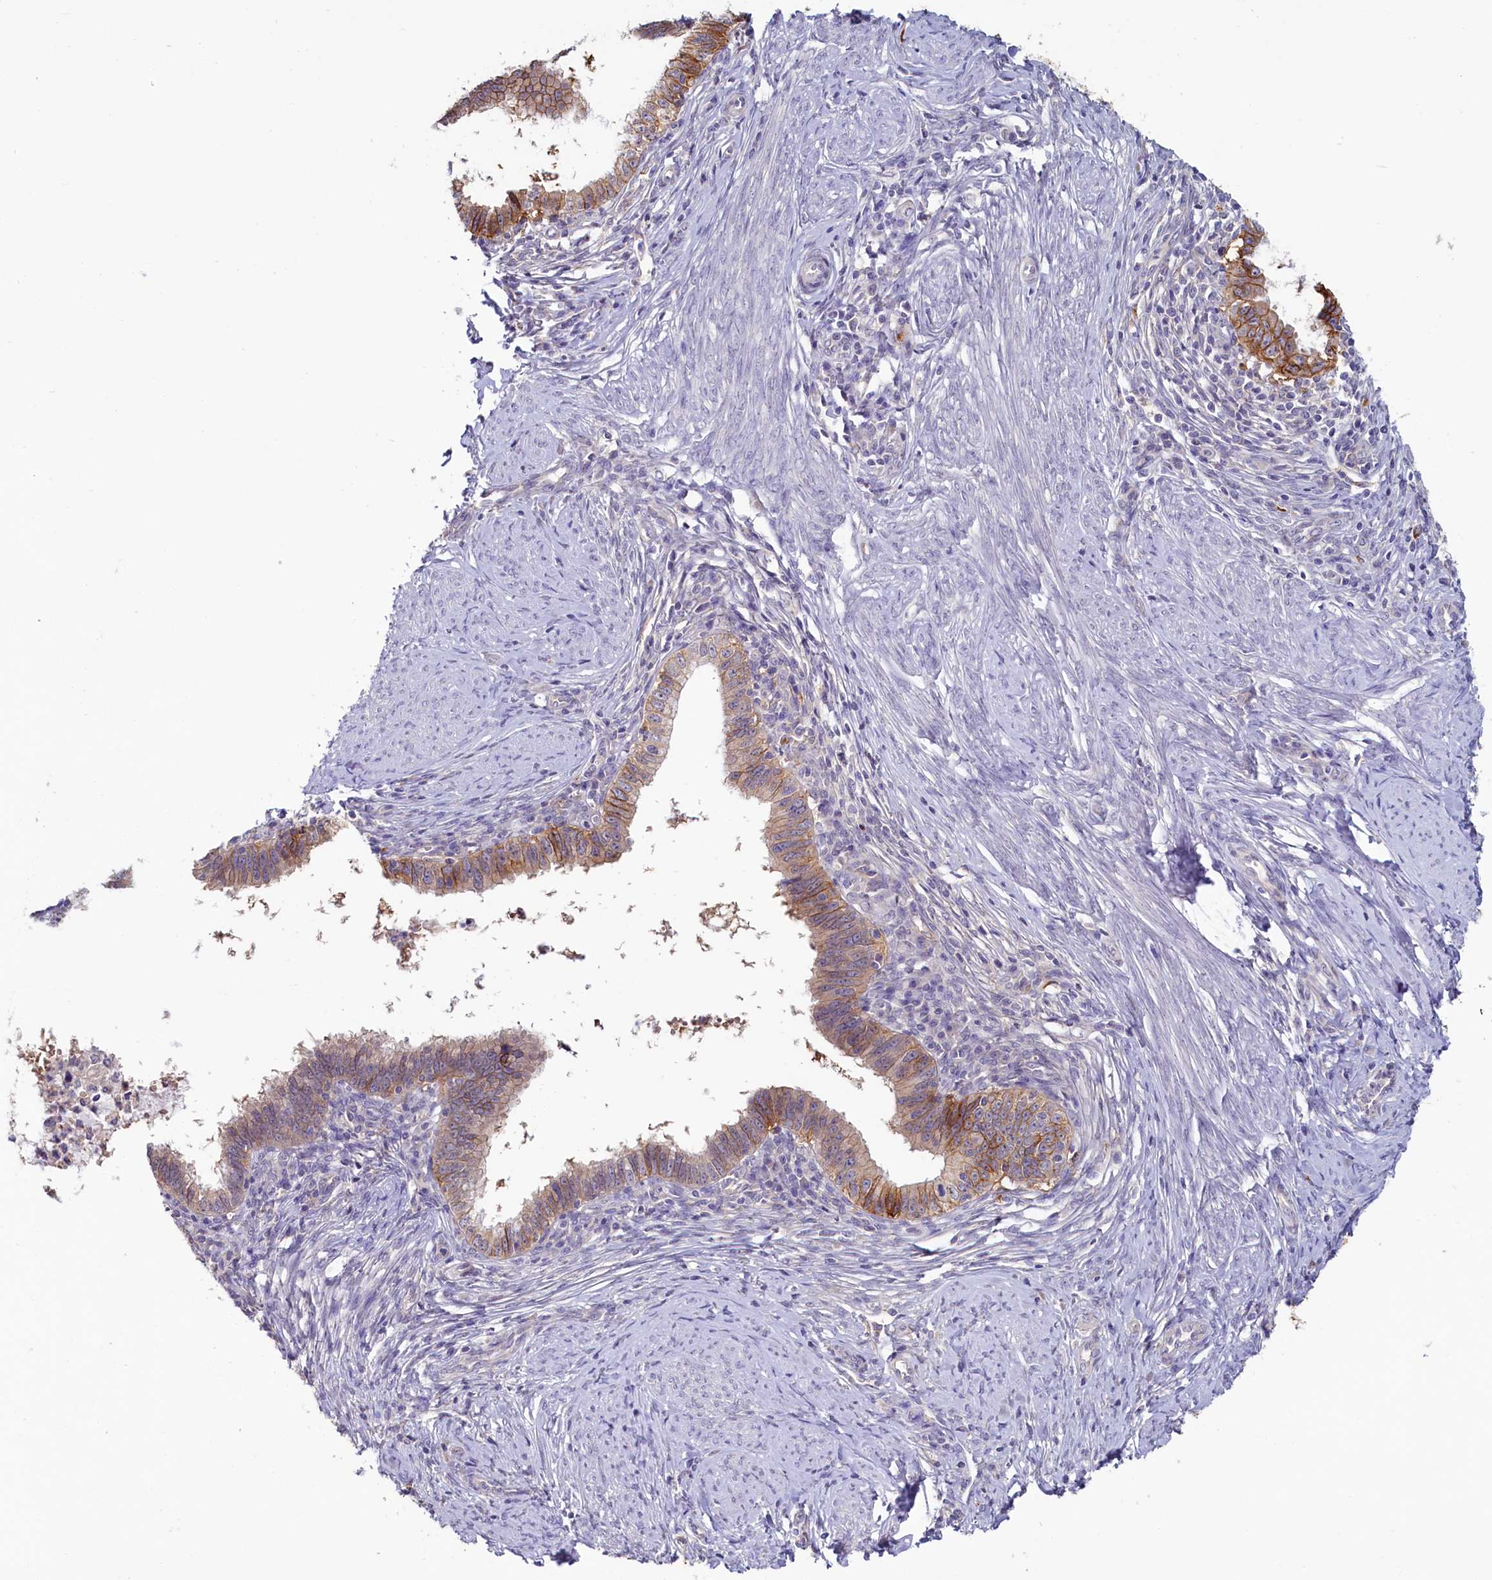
{"staining": {"intensity": "moderate", "quantity": "25%-75%", "location": "cytoplasmic/membranous"}, "tissue": "cervical cancer", "cell_type": "Tumor cells", "image_type": "cancer", "snomed": [{"axis": "morphology", "description": "Adenocarcinoma, NOS"}, {"axis": "topography", "description": "Cervix"}], "caption": "The micrograph shows a brown stain indicating the presence of a protein in the cytoplasmic/membranous of tumor cells in cervical cancer.", "gene": "PDE6D", "patient": {"sex": "female", "age": 36}}